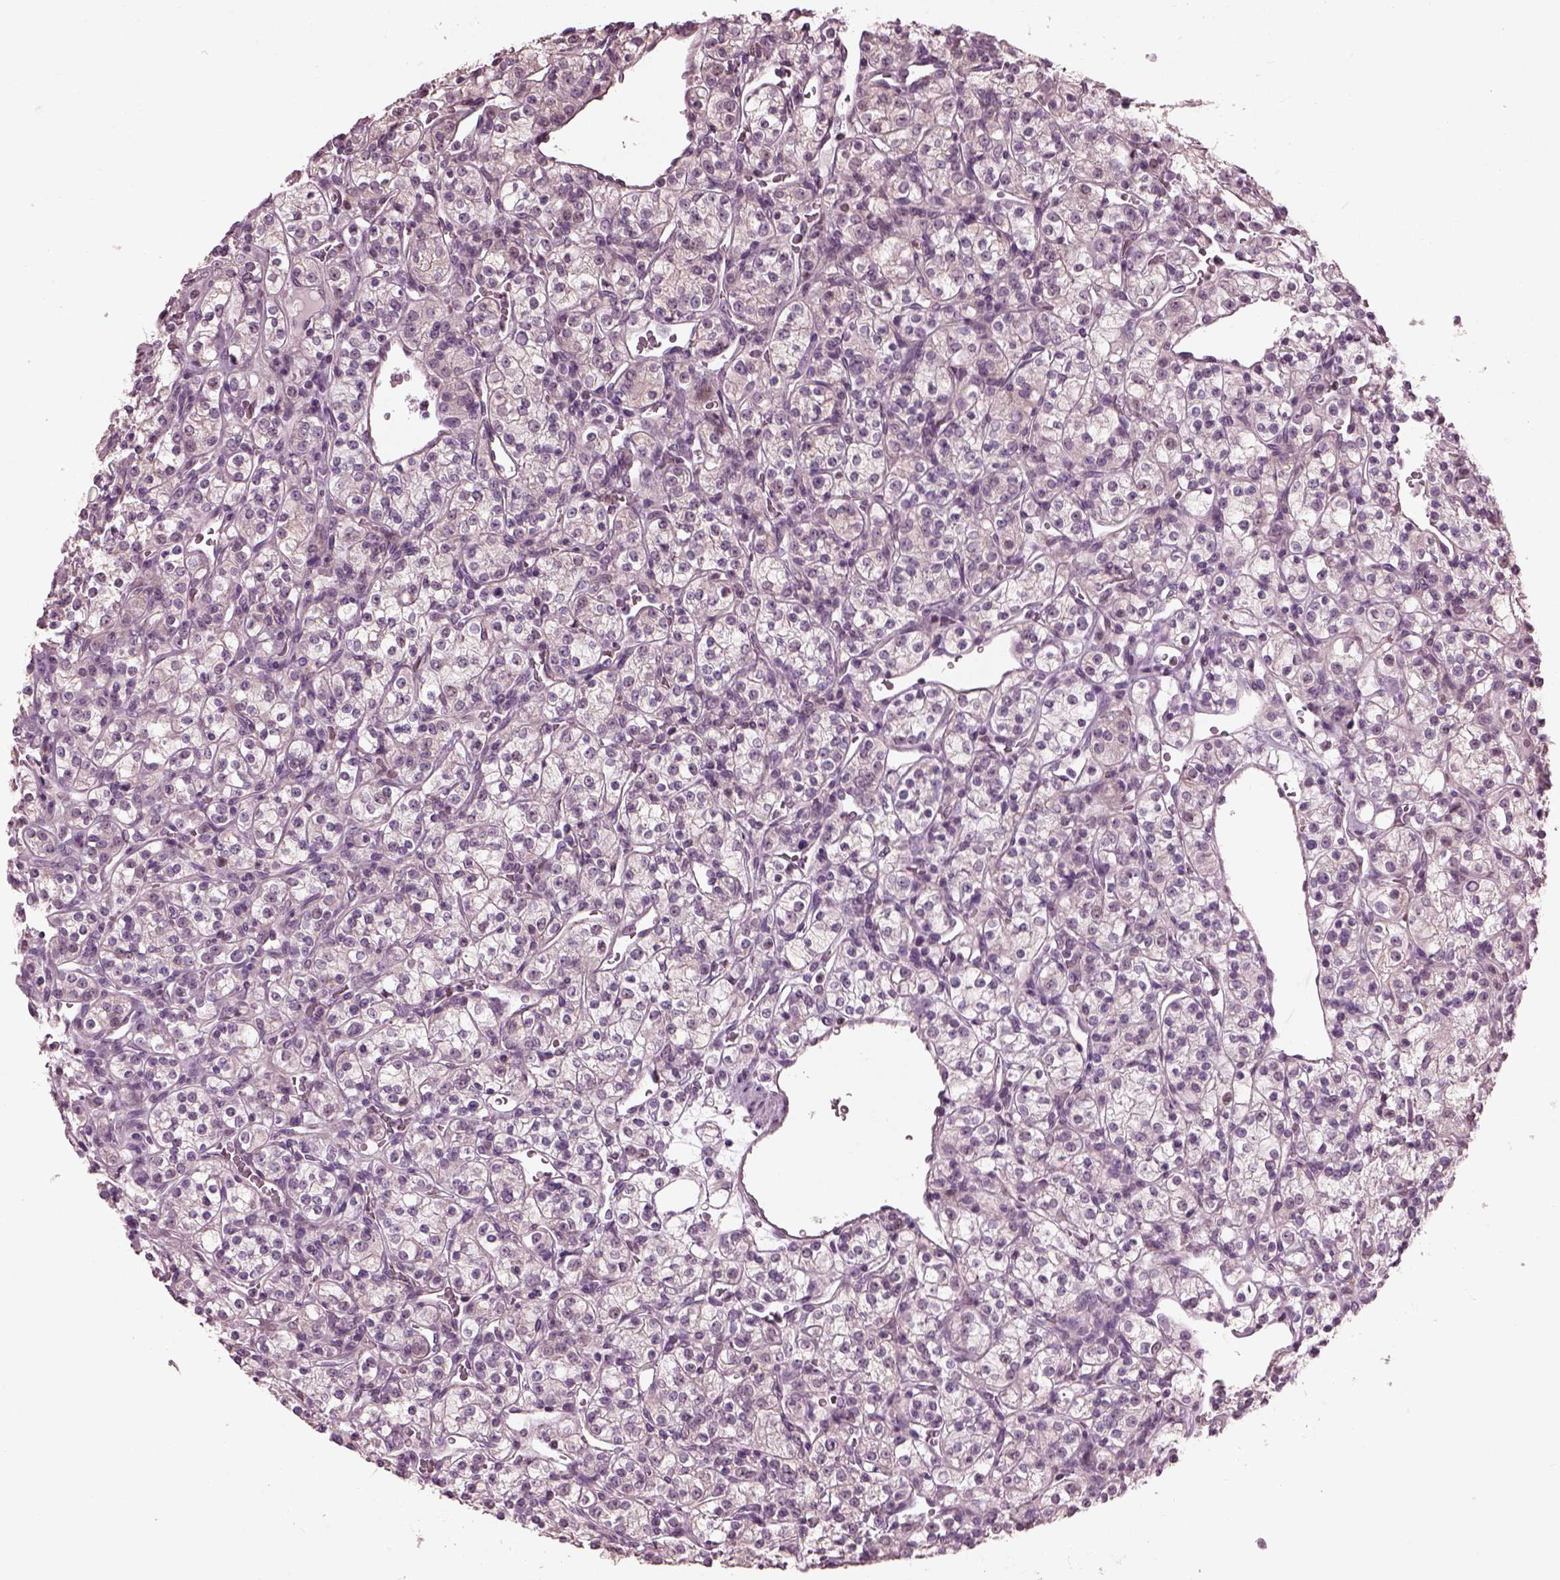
{"staining": {"intensity": "negative", "quantity": "none", "location": "none"}, "tissue": "renal cancer", "cell_type": "Tumor cells", "image_type": "cancer", "snomed": [{"axis": "morphology", "description": "Adenocarcinoma, NOS"}, {"axis": "topography", "description": "Kidney"}], "caption": "Immunohistochemistry photomicrograph of neoplastic tissue: human renal cancer (adenocarcinoma) stained with DAB shows no significant protein staining in tumor cells.", "gene": "BFSP1", "patient": {"sex": "male", "age": 77}}